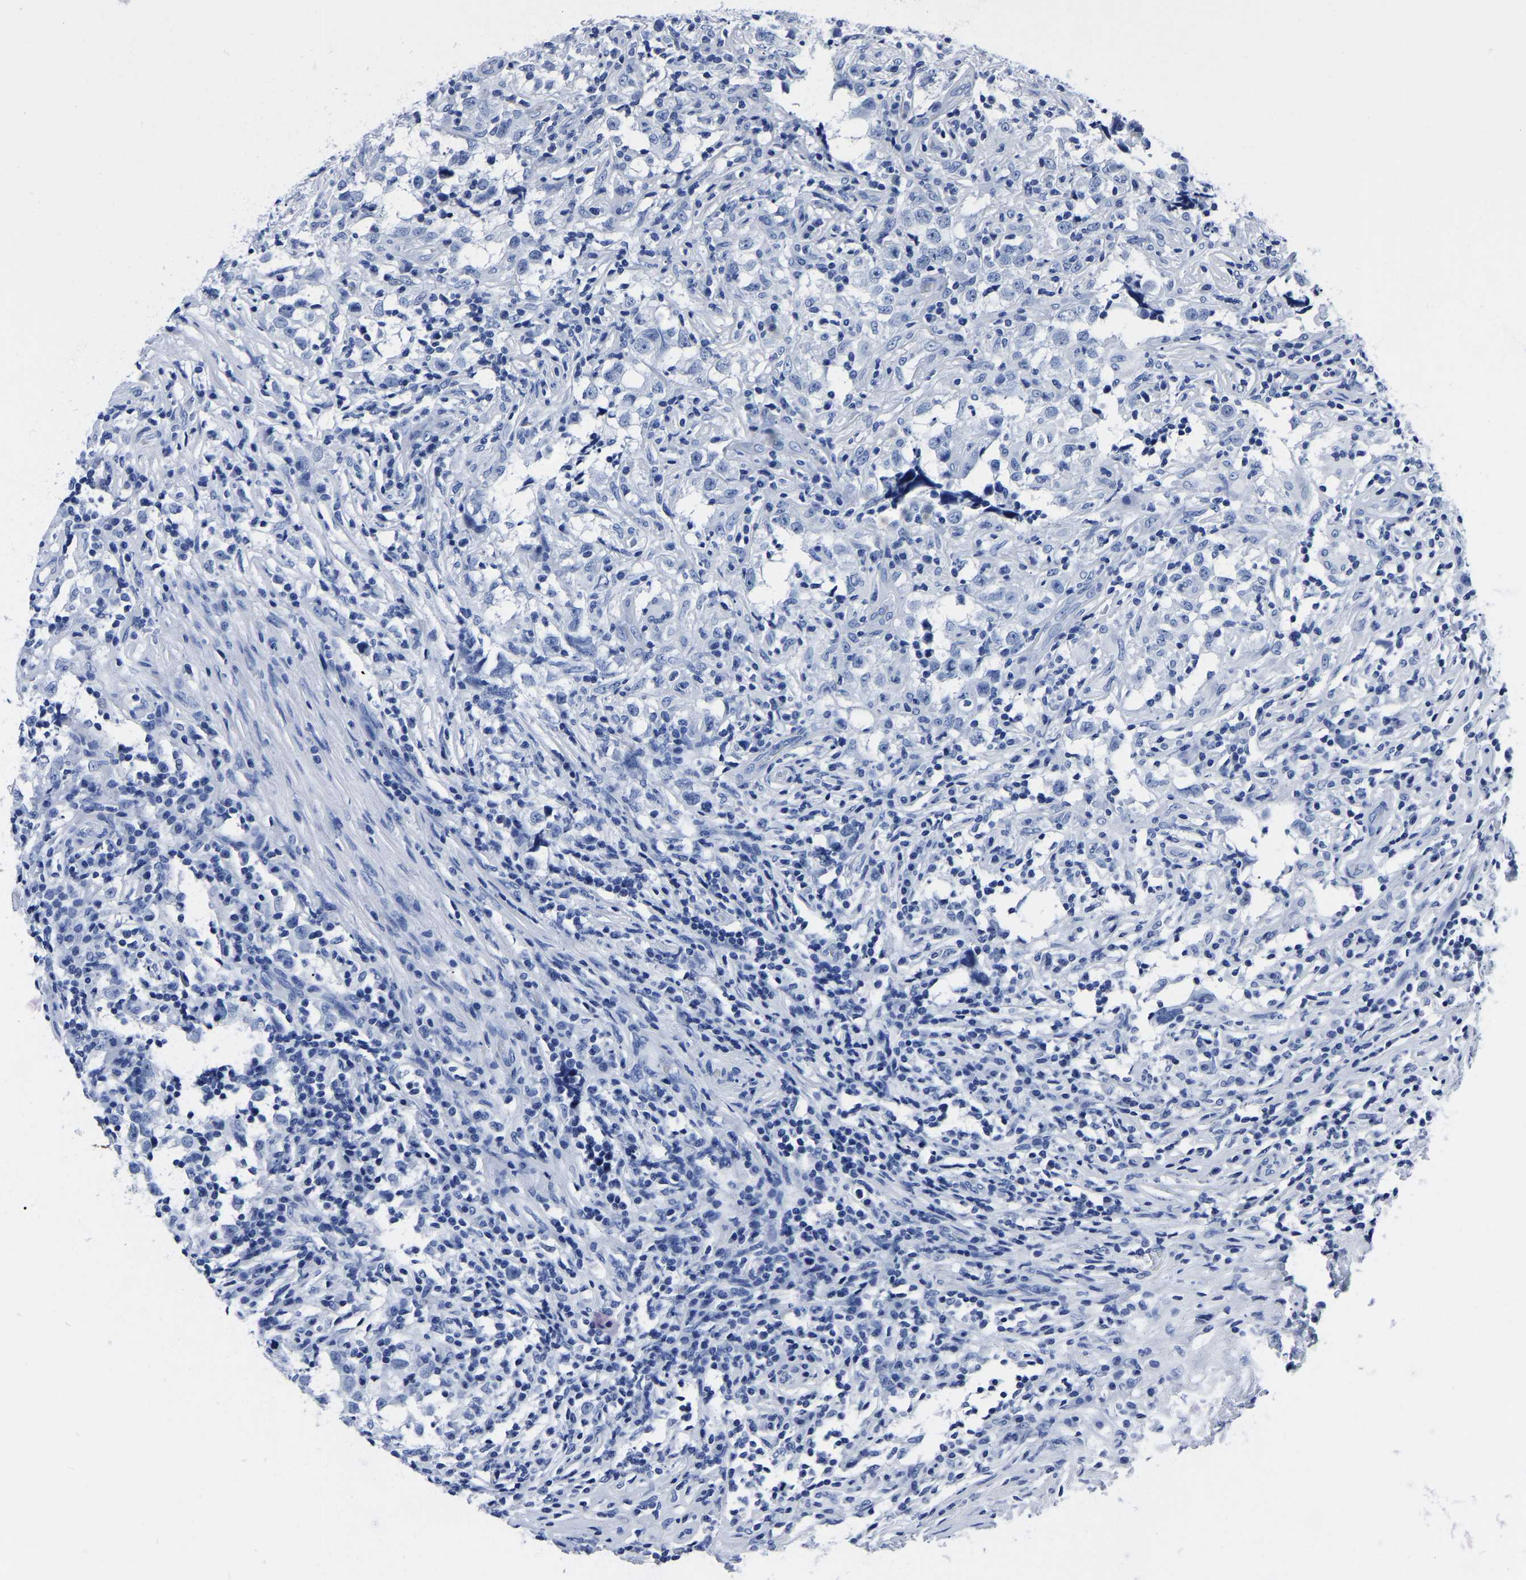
{"staining": {"intensity": "negative", "quantity": "none", "location": "none"}, "tissue": "testis cancer", "cell_type": "Tumor cells", "image_type": "cancer", "snomed": [{"axis": "morphology", "description": "Carcinoma, Embryonal, NOS"}, {"axis": "topography", "description": "Testis"}], "caption": "Immunohistochemistry photomicrograph of embryonal carcinoma (testis) stained for a protein (brown), which reveals no positivity in tumor cells.", "gene": "IMPG2", "patient": {"sex": "male", "age": 21}}